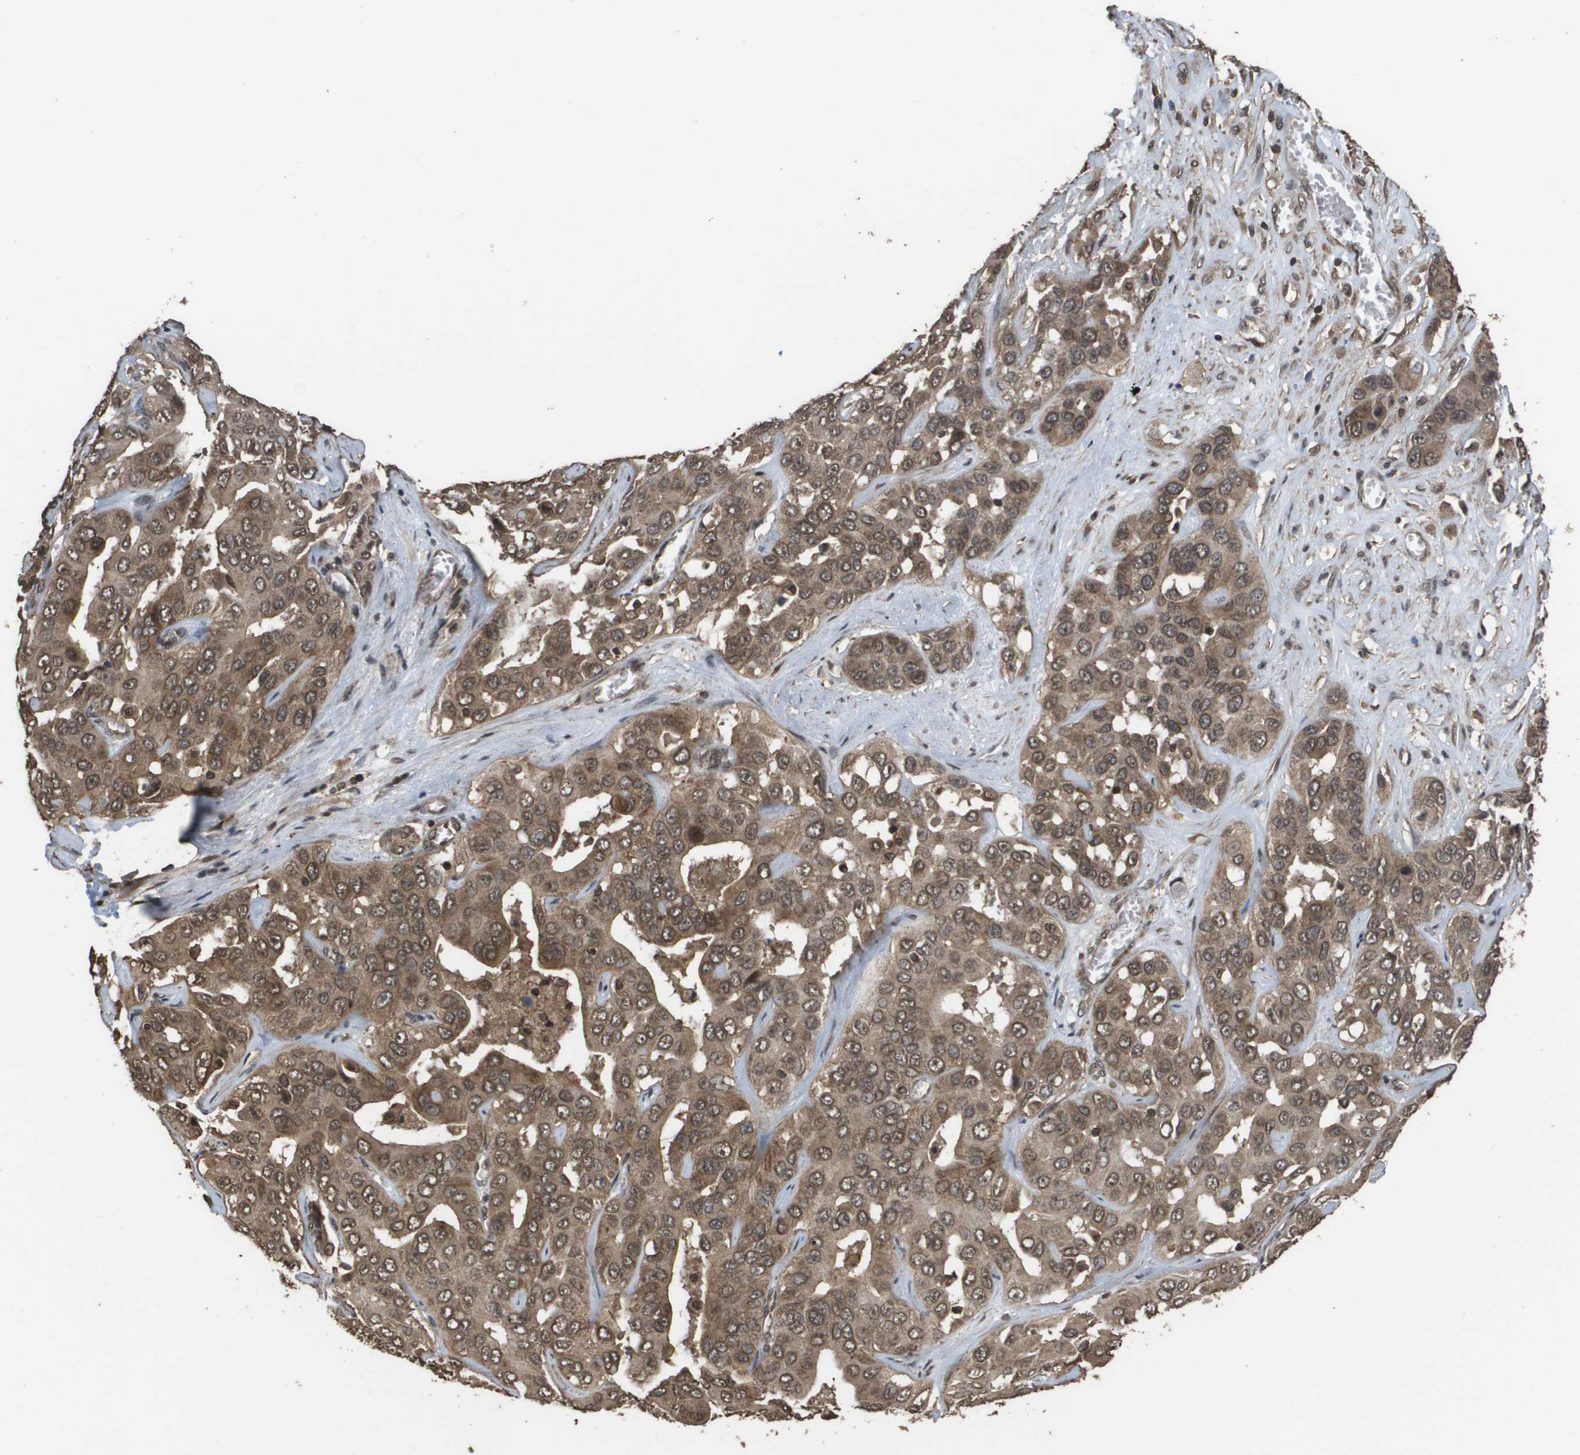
{"staining": {"intensity": "moderate", "quantity": ">75%", "location": "cytoplasmic/membranous"}, "tissue": "liver cancer", "cell_type": "Tumor cells", "image_type": "cancer", "snomed": [{"axis": "morphology", "description": "Cholangiocarcinoma"}, {"axis": "topography", "description": "Liver"}], "caption": "Cholangiocarcinoma (liver) stained with a brown dye displays moderate cytoplasmic/membranous positive staining in approximately >75% of tumor cells.", "gene": "AXIN2", "patient": {"sex": "female", "age": 52}}